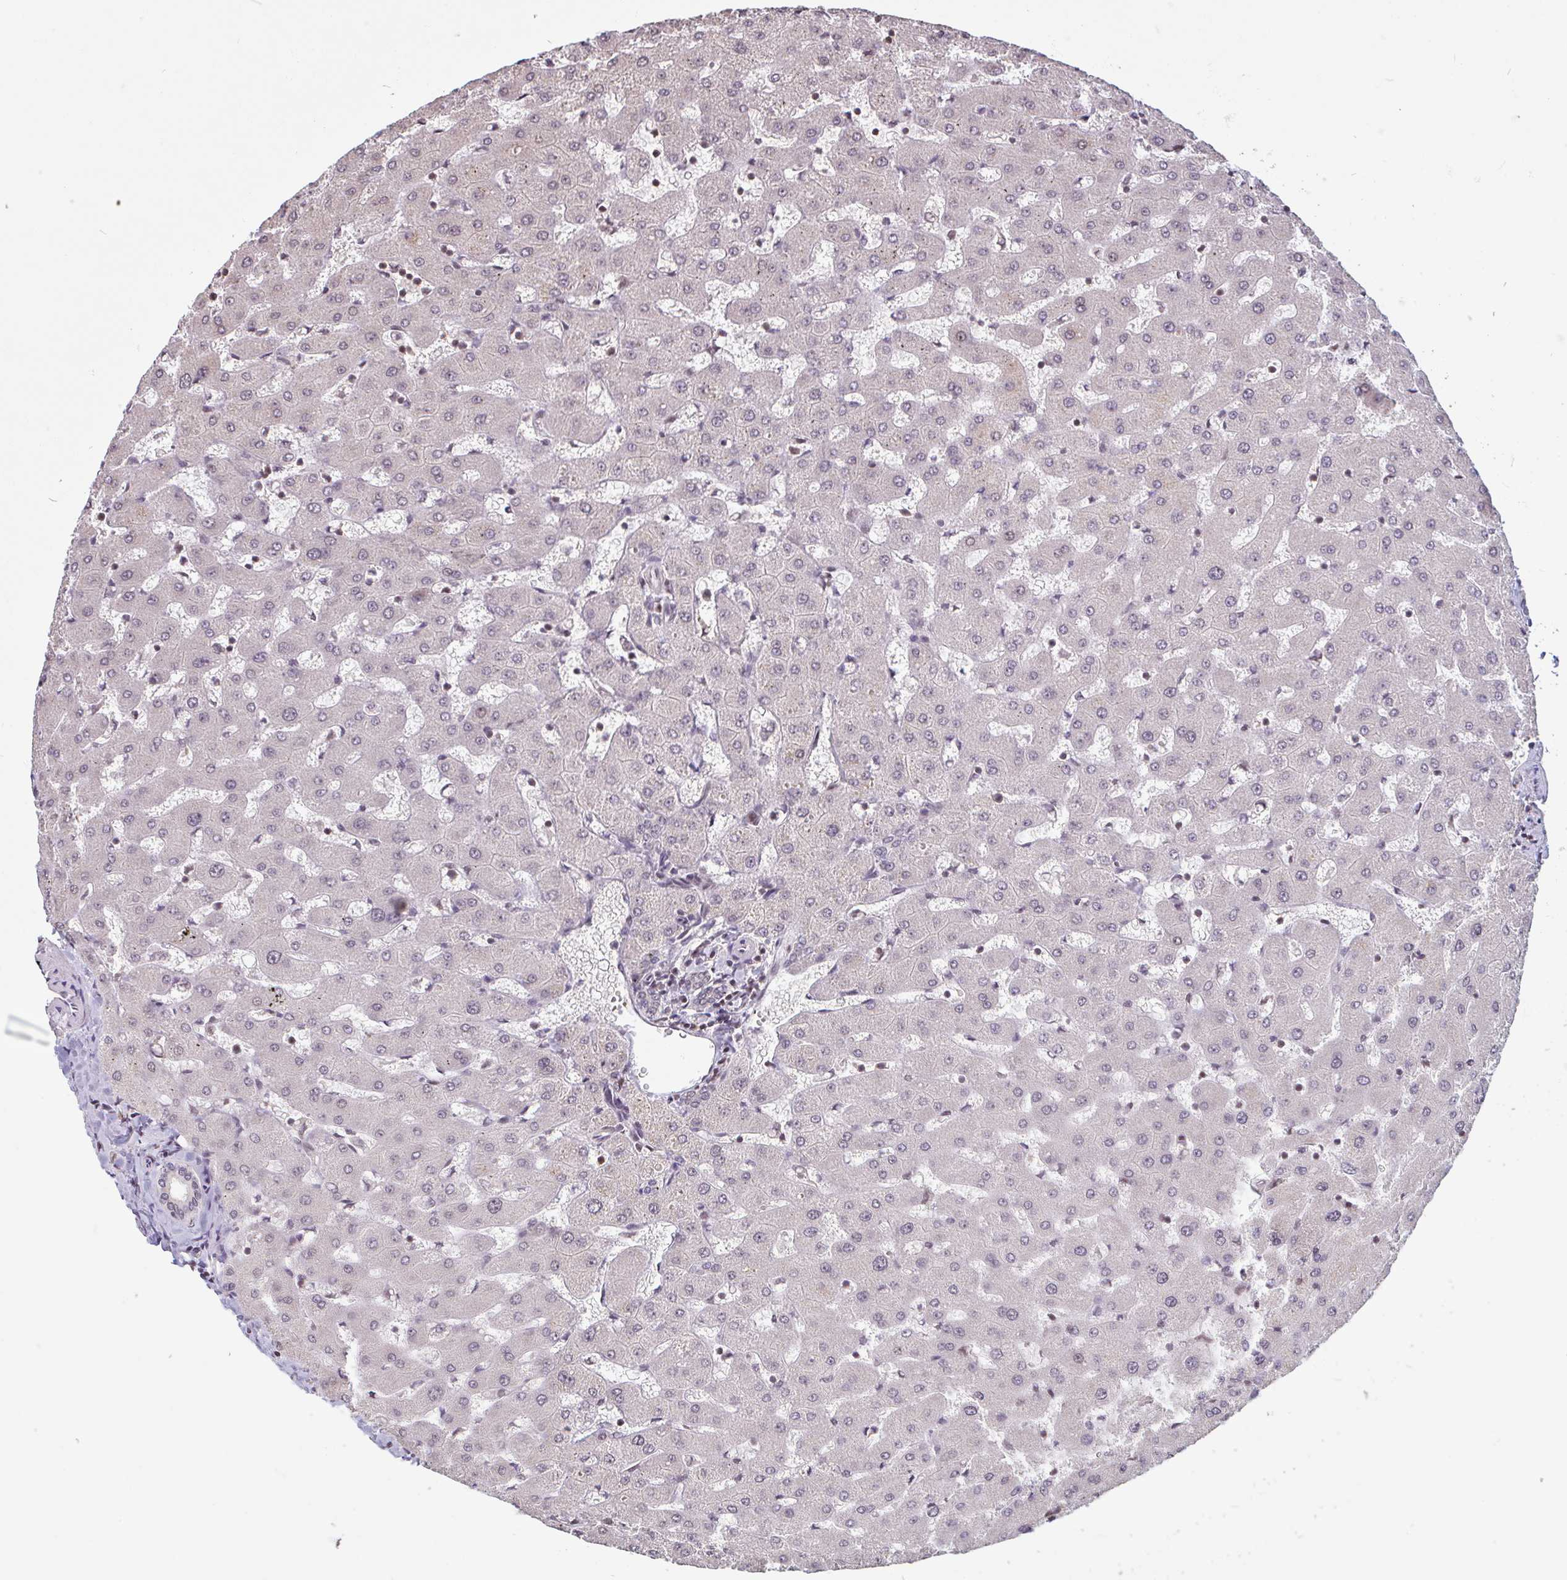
{"staining": {"intensity": "negative", "quantity": "none", "location": "none"}, "tissue": "liver", "cell_type": "Cholangiocytes", "image_type": "normal", "snomed": [{"axis": "morphology", "description": "Normal tissue, NOS"}, {"axis": "topography", "description": "Liver"}], "caption": "Liver stained for a protein using immunohistochemistry demonstrates no staining cholangiocytes.", "gene": "DR1", "patient": {"sex": "female", "age": 63}}